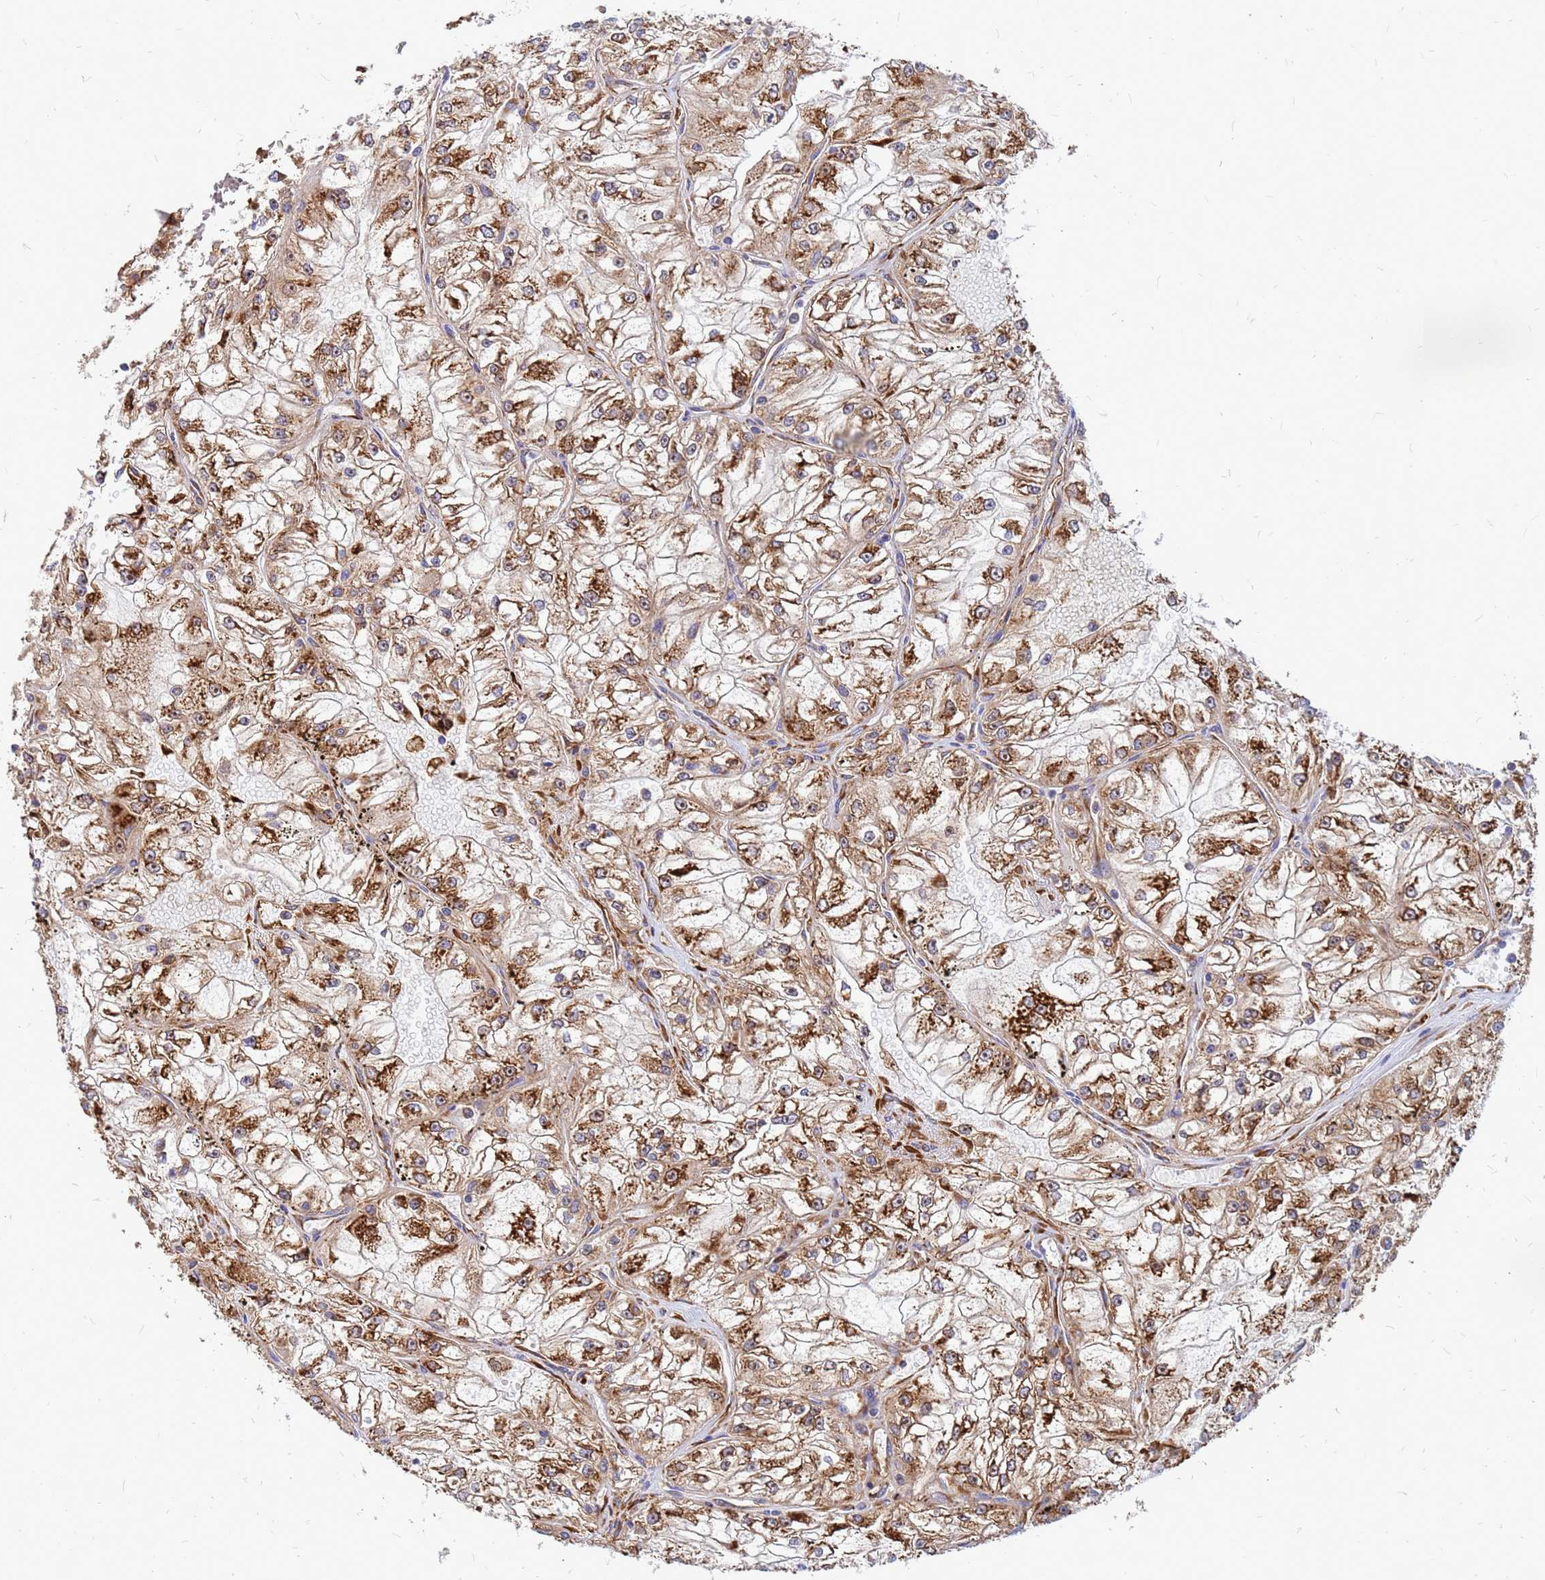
{"staining": {"intensity": "strong", "quantity": ">75%", "location": "cytoplasmic/membranous"}, "tissue": "renal cancer", "cell_type": "Tumor cells", "image_type": "cancer", "snomed": [{"axis": "morphology", "description": "Adenocarcinoma, NOS"}, {"axis": "topography", "description": "Kidney"}], "caption": "The micrograph demonstrates immunohistochemical staining of renal cancer. There is strong cytoplasmic/membranous staining is identified in approximately >75% of tumor cells.", "gene": "RPL8", "patient": {"sex": "female", "age": 72}}